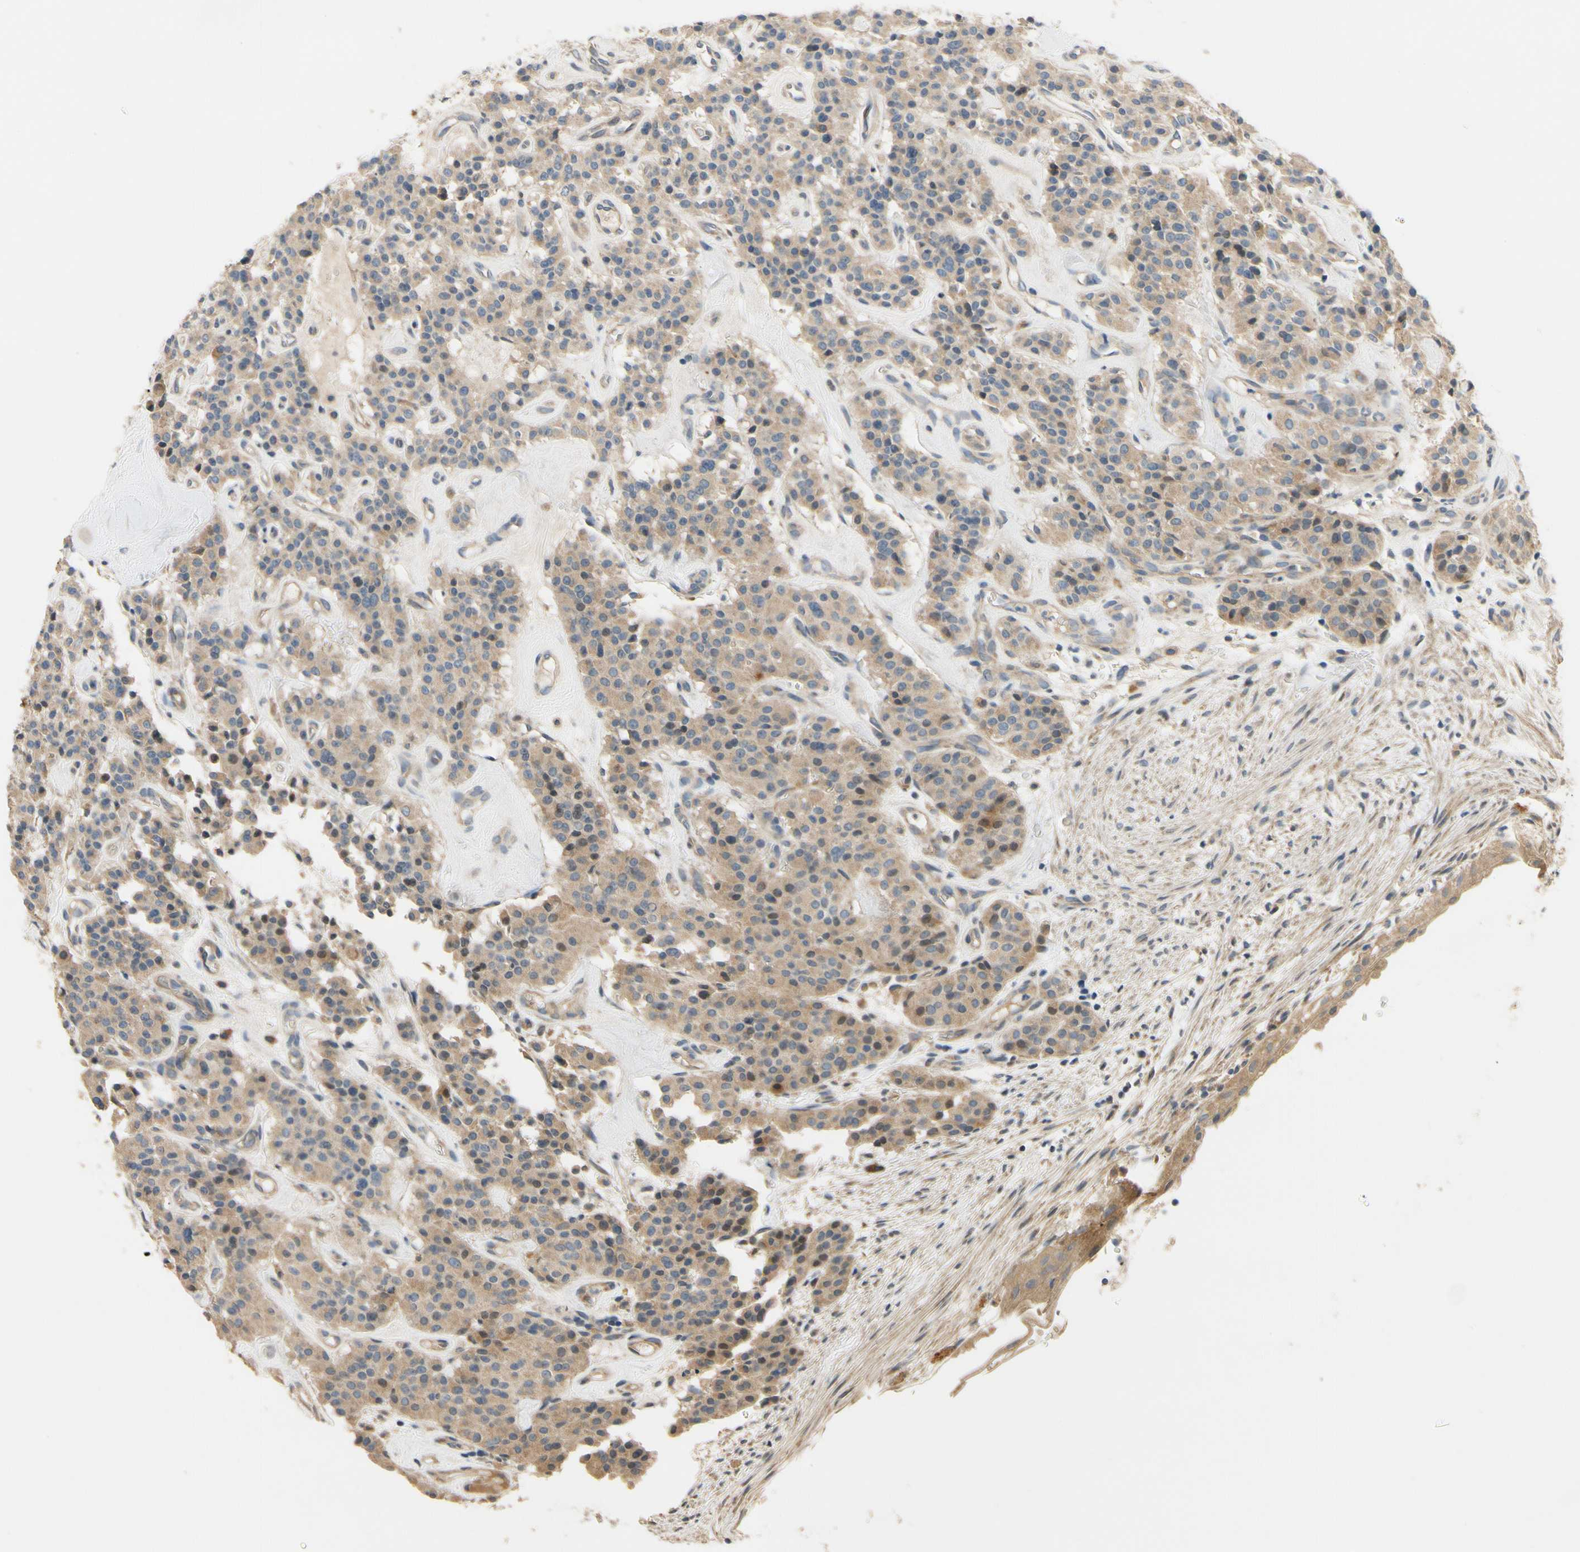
{"staining": {"intensity": "weak", "quantity": ">75%", "location": "cytoplasmic/membranous"}, "tissue": "carcinoid", "cell_type": "Tumor cells", "image_type": "cancer", "snomed": [{"axis": "morphology", "description": "Carcinoid, malignant, NOS"}, {"axis": "topography", "description": "Lung"}], "caption": "A photomicrograph showing weak cytoplasmic/membranous staining in about >75% of tumor cells in carcinoid (malignant), as visualized by brown immunohistochemical staining.", "gene": "ALKBH3", "patient": {"sex": "male", "age": 30}}